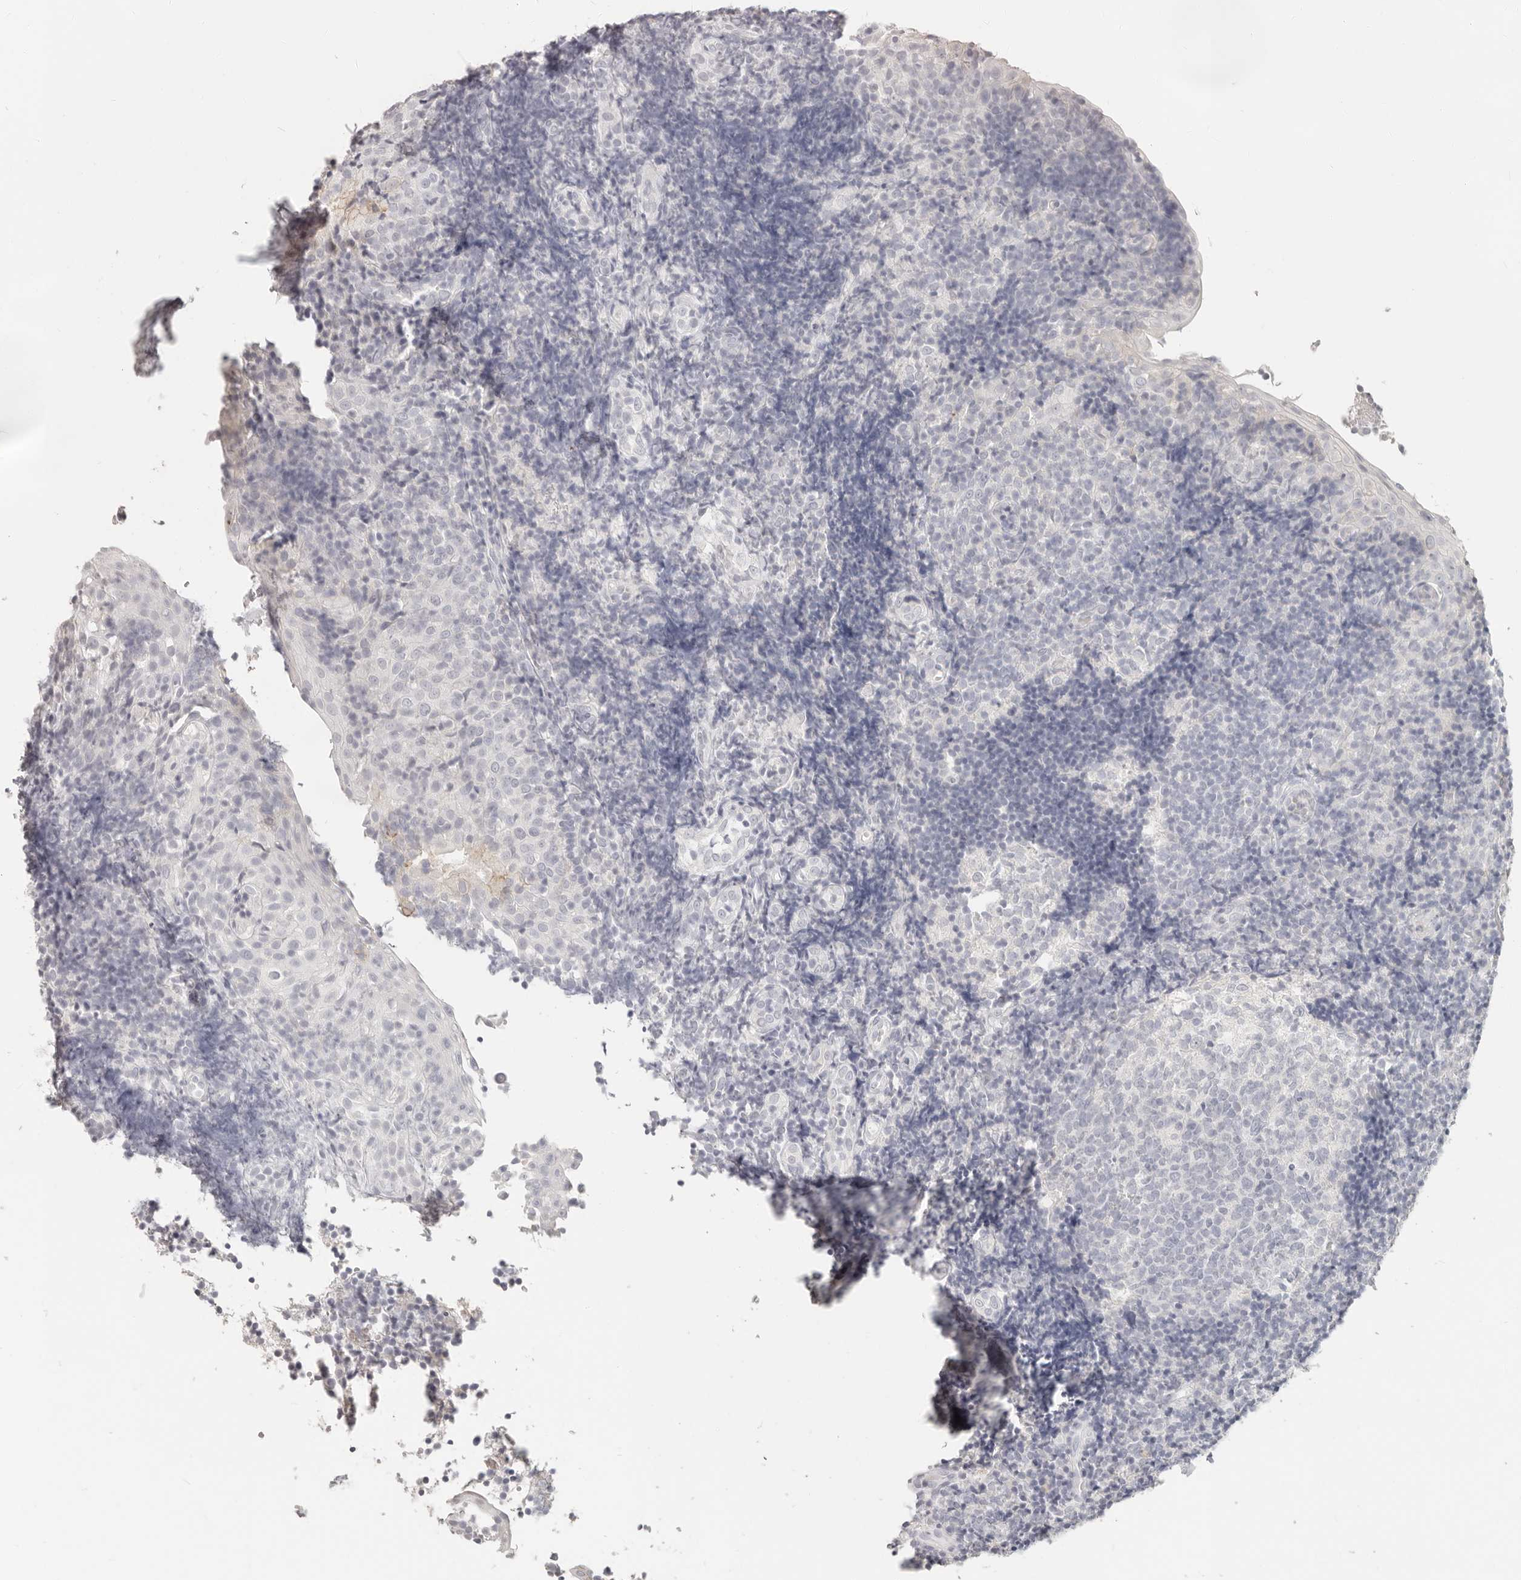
{"staining": {"intensity": "negative", "quantity": "none", "location": "none"}, "tissue": "tonsil", "cell_type": "Germinal center cells", "image_type": "normal", "snomed": [{"axis": "morphology", "description": "Normal tissue, NOS"}, {"axis": "topography", "description": "Tonsil"}], "caption": "Protein analysis of unremarkable tonsil displays no significant staining in germinal center cells. Brightfield microscopy of IHC stained with DAB (3,3'-diaminobenzidine) (brown) and hematoxylin (blue), captured at high magnification.", "gene": "EPCAM", "patient": {"sex": "female", "age": 40}}